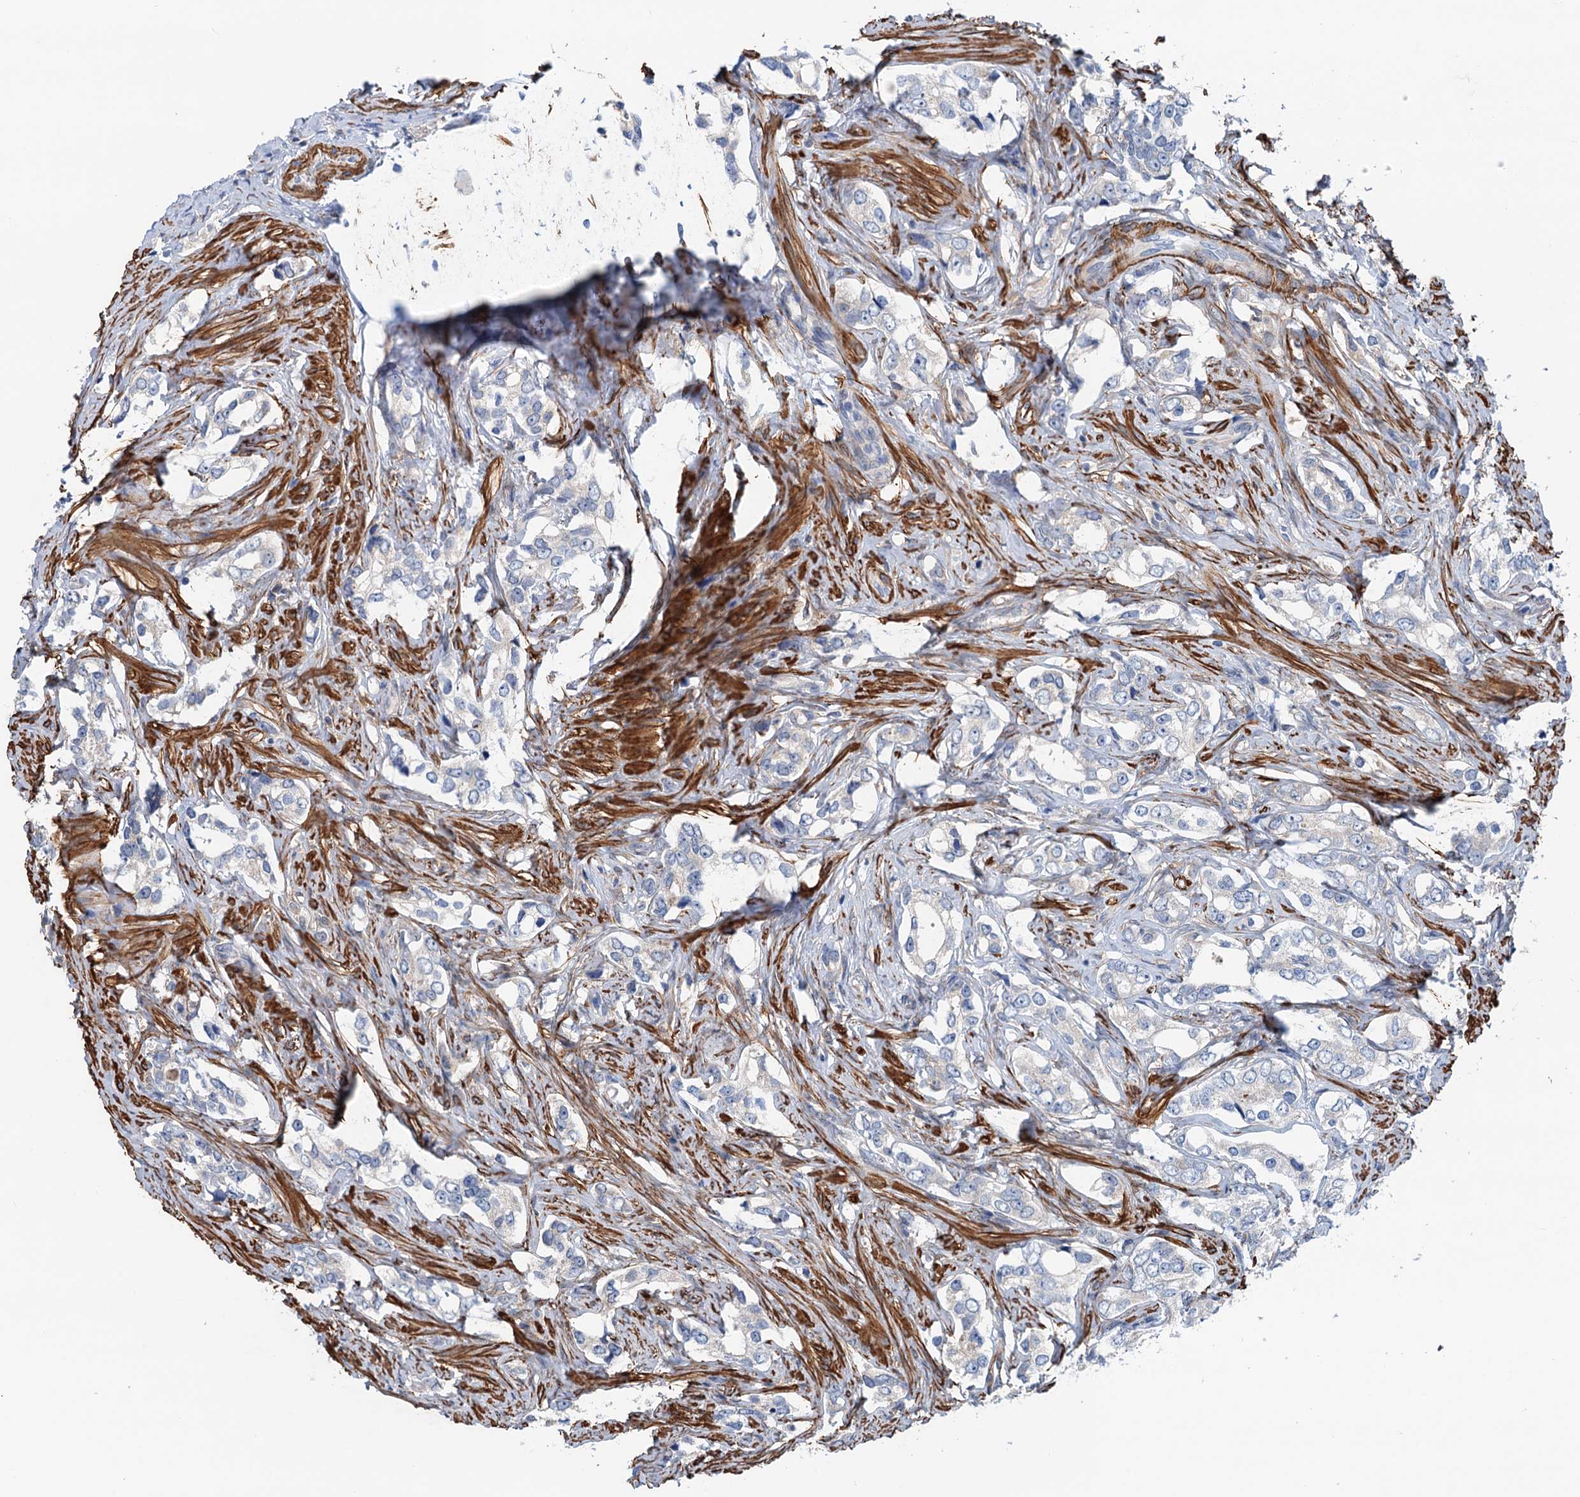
{"staining": {"intensity": "negative", "quantity": "none", "location": "none"}, "tissue": "prostate cancer", "cell_type": "Tumor cells", "image_type": "cancer", "snomed": [{"axis": "morphology", "description": "Adenocarcinoma, High grade"}, {"axis": "topography", "description": "Prostate"}], "caption": "Immunohistochemistry photomicrograph of neoplastic tissue: human high-grade adenocarcinoma (prostate) stained with DAB displays no significant protein expression in tumor cells.", "gene": "CSTPP1", "patient": {"sex": "male", "age": 66}}